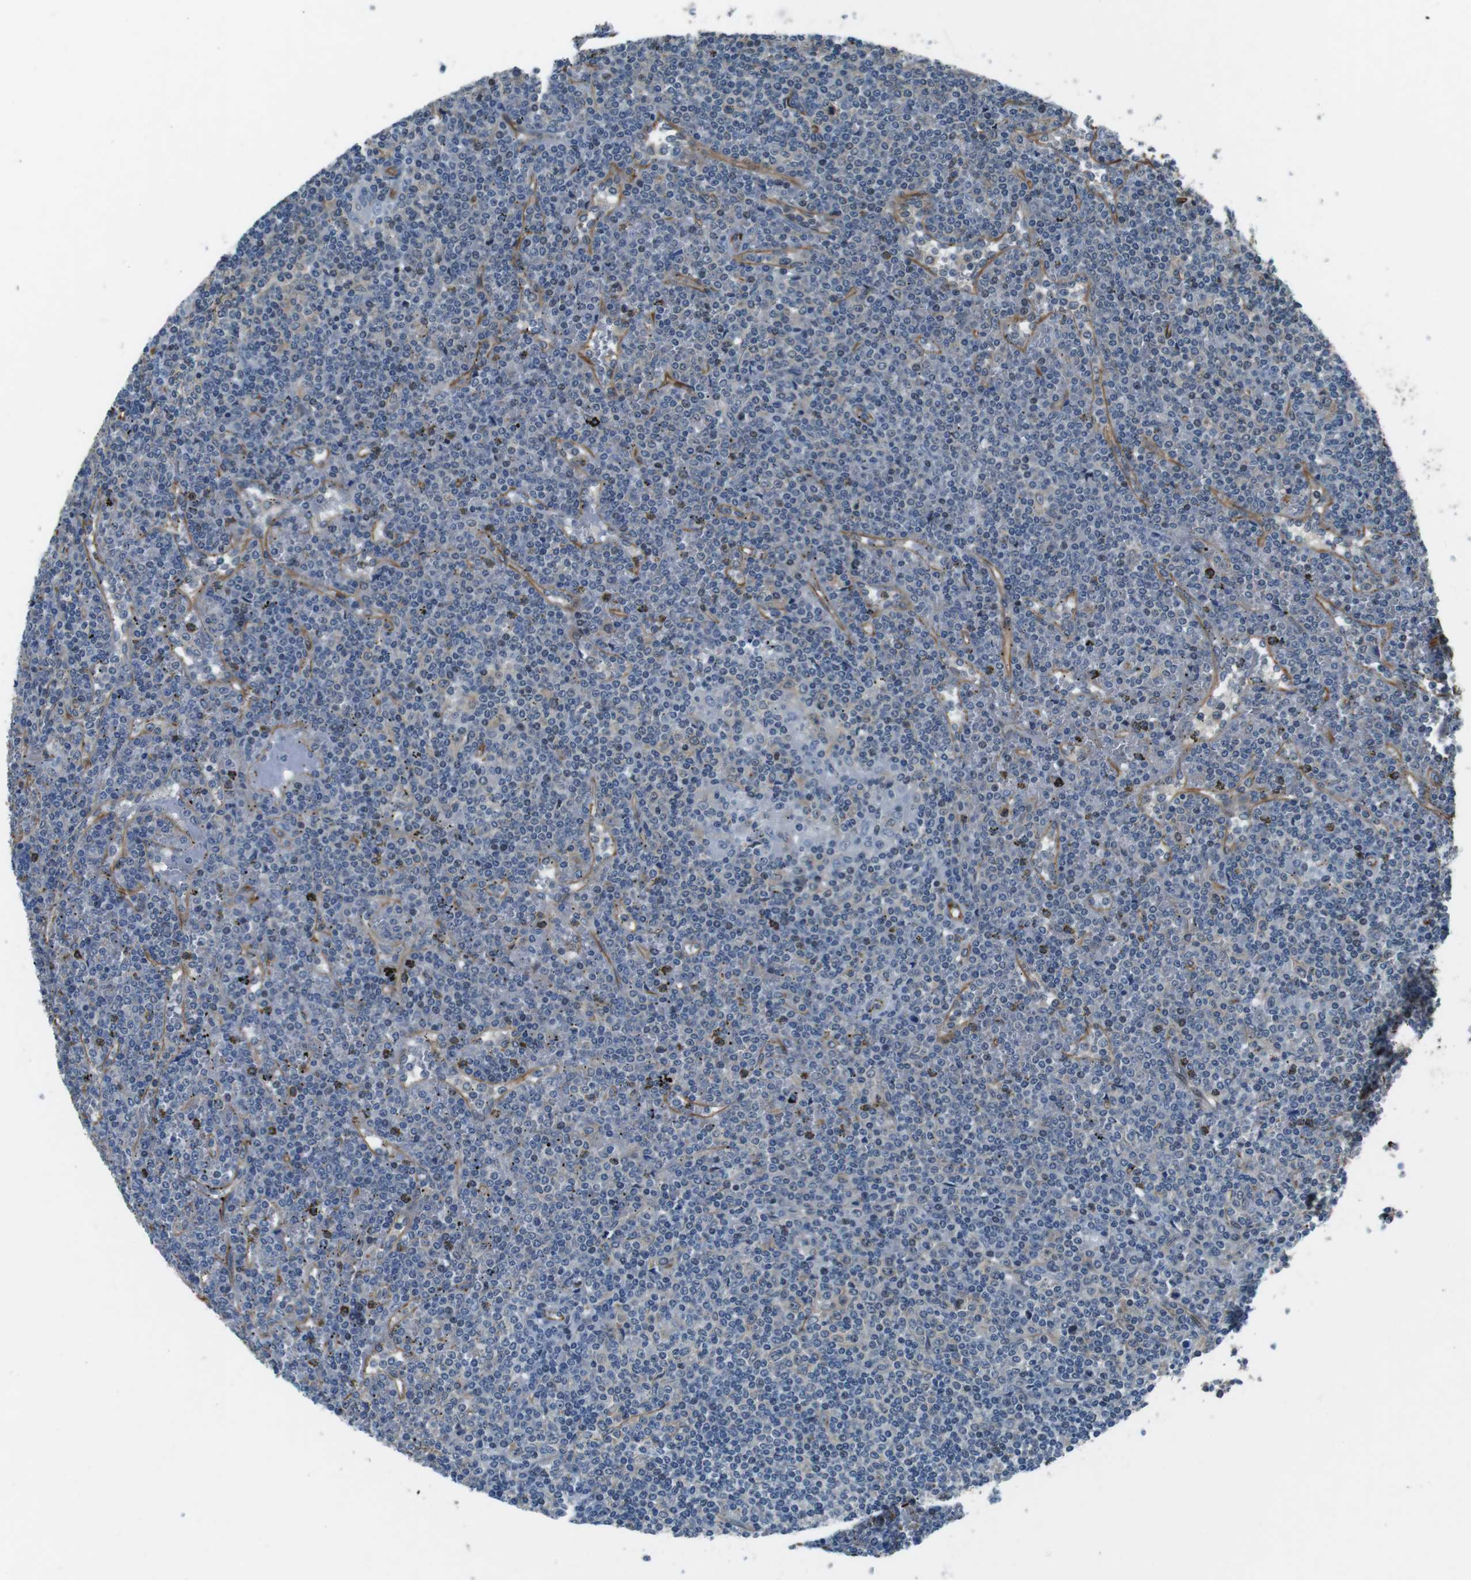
{"staining": {"intensity": "negative", "quantity": "none", "location": "none"}, "tissue": "lymphoma", "cell_type": "Tumor cells", "image_type": "cancer", "snomed": [{"axis": "morphology", "description": "Malignant lymphoma, non-Hodgkin's type, Low grade"}, {"axis": "topography", "description": "Spleen"}], "caption": "Protein analysis of lymphoma displays no significant positivity in tumor cells.", "gene": "LRRC49", "patient": {"sex": "female", "age": 19}}